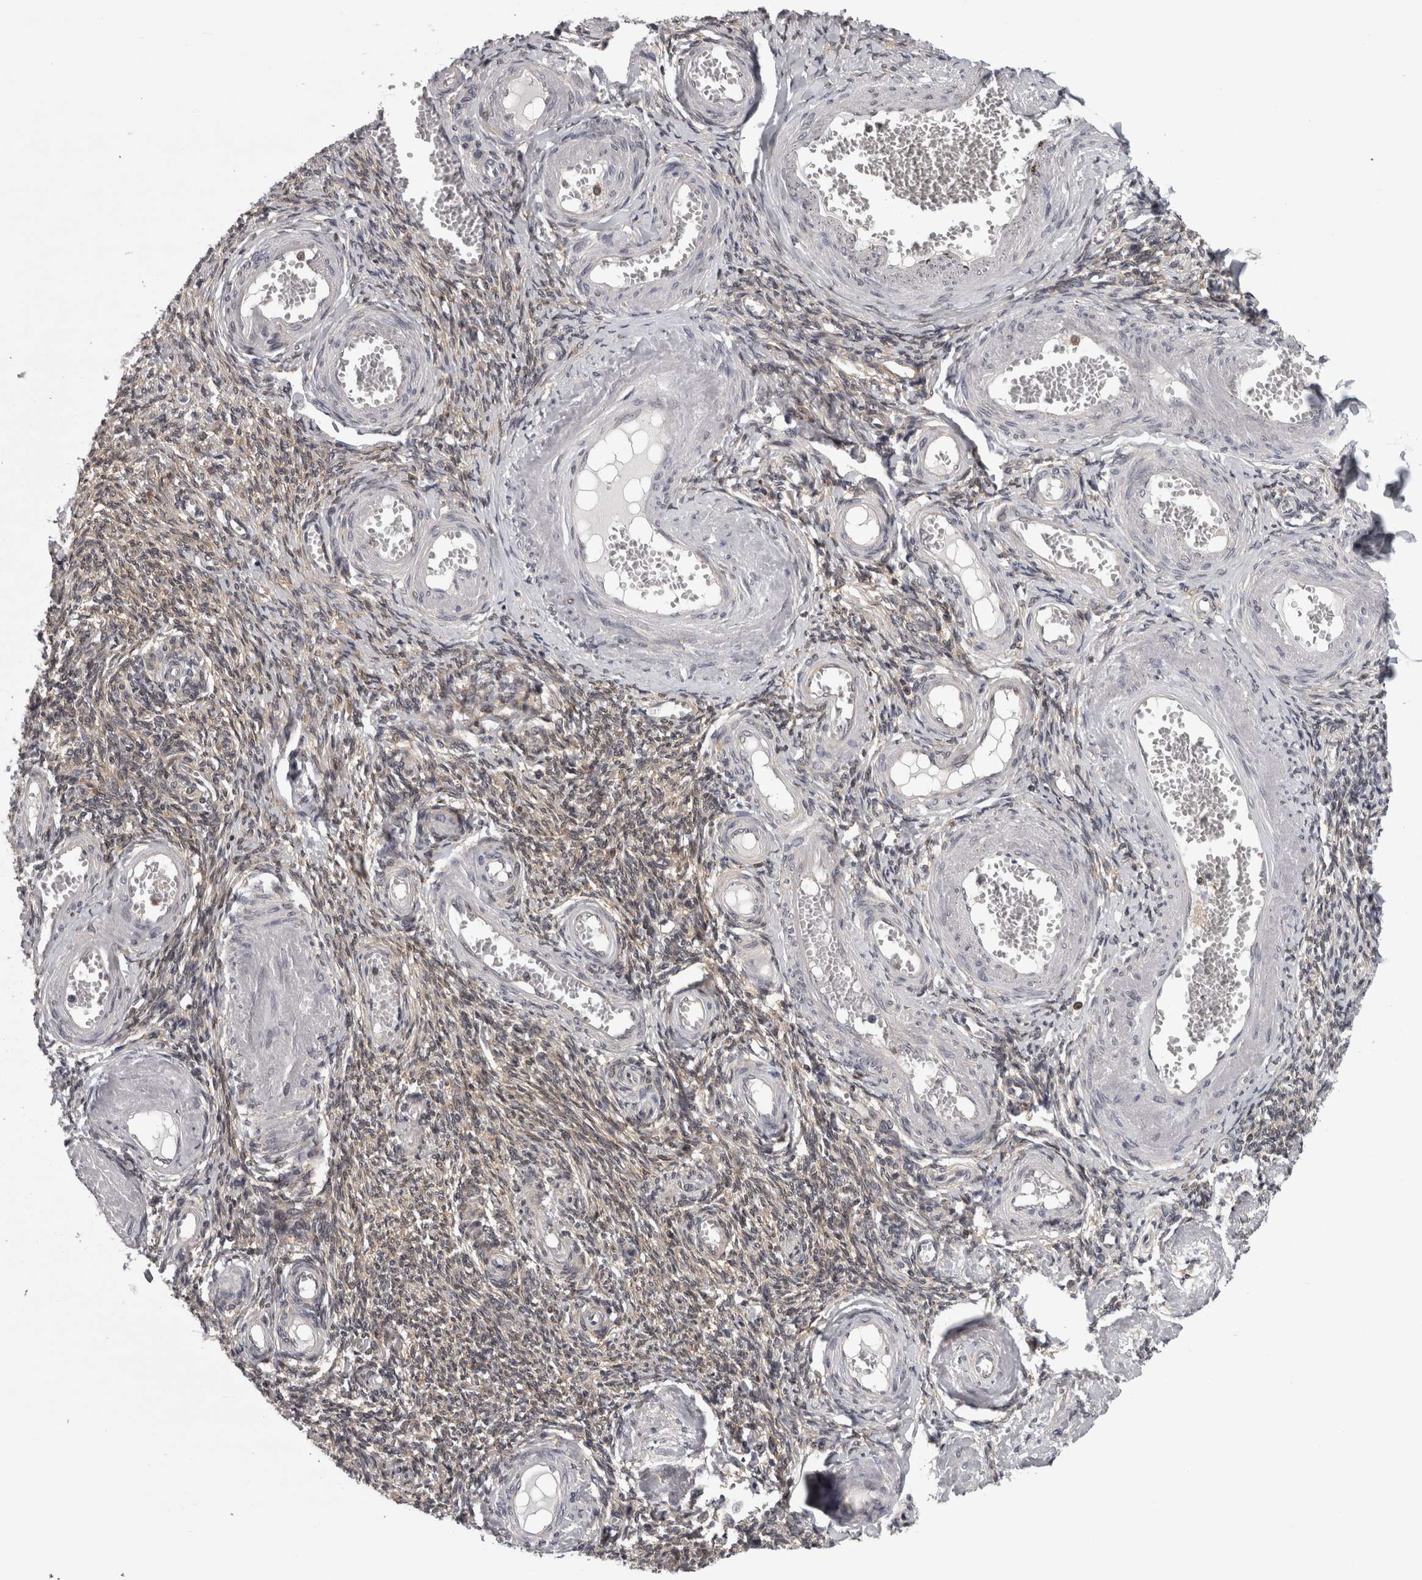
{"staining": {"intensity": "weak", "quantity": ">75%", "location": "cytoplasmic/membranous"}, "tissue": "adipose tissue", "cell_type": "Adipocytes", "image_type": "normal", "snomed": [{"axis": "morphology", "description": "Normal tissue, NOS"}, {"axis": "topography", "description": "Vascular tissue"}, {"axis": "topography", "description": "Fallopian tube"}, {"axis": "topography", "description": "Ovary"}], "caption": "This is an image of IHC staining of normal adipose tissue, which shows weak positivity in the cytoplasmic/membranous of adipocytes.", "gene": "CACYBP", "patient": {"sex": "female", "age": 67}}